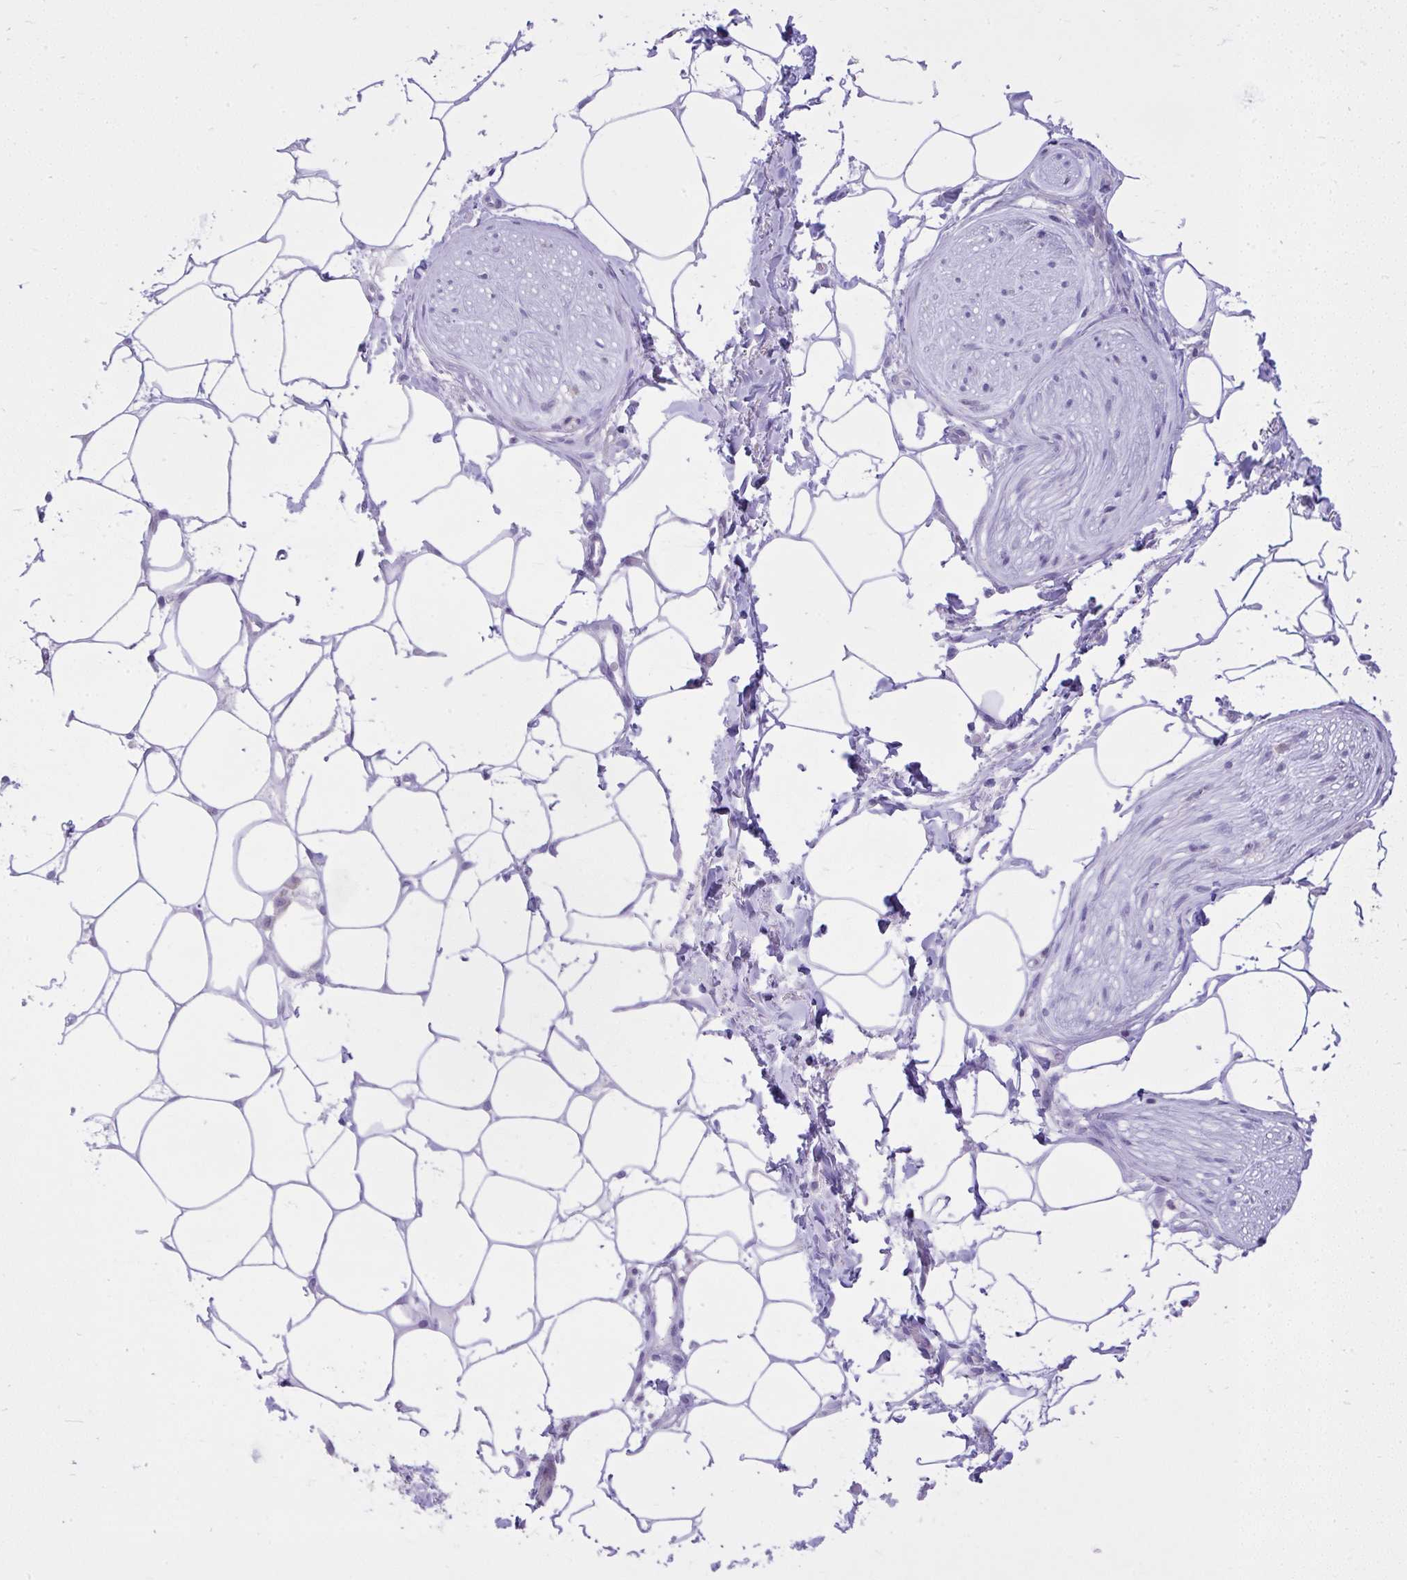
{"staining": {"intensity": "negative", "quantity": "none", "location": "none"}, "tissue": "adipose tissue", "cell_type": "Adipocytes", "image_type": "normal", "snomed": [{"axis": "morphology", "description": "Normal tissue, NOS"}, {"axis": "topography", "description": "Vagina"}, {"axis": "topography", "description": "Peripheral nerve tissue"}], "caption": "Immunohistochemistry photomicrograph of normal adipose tissue stained for a protein (brown), which displays no staining in adipocytes.", "gene": "GPRIN3", "patient": {"sex": "female", "age": 71}}